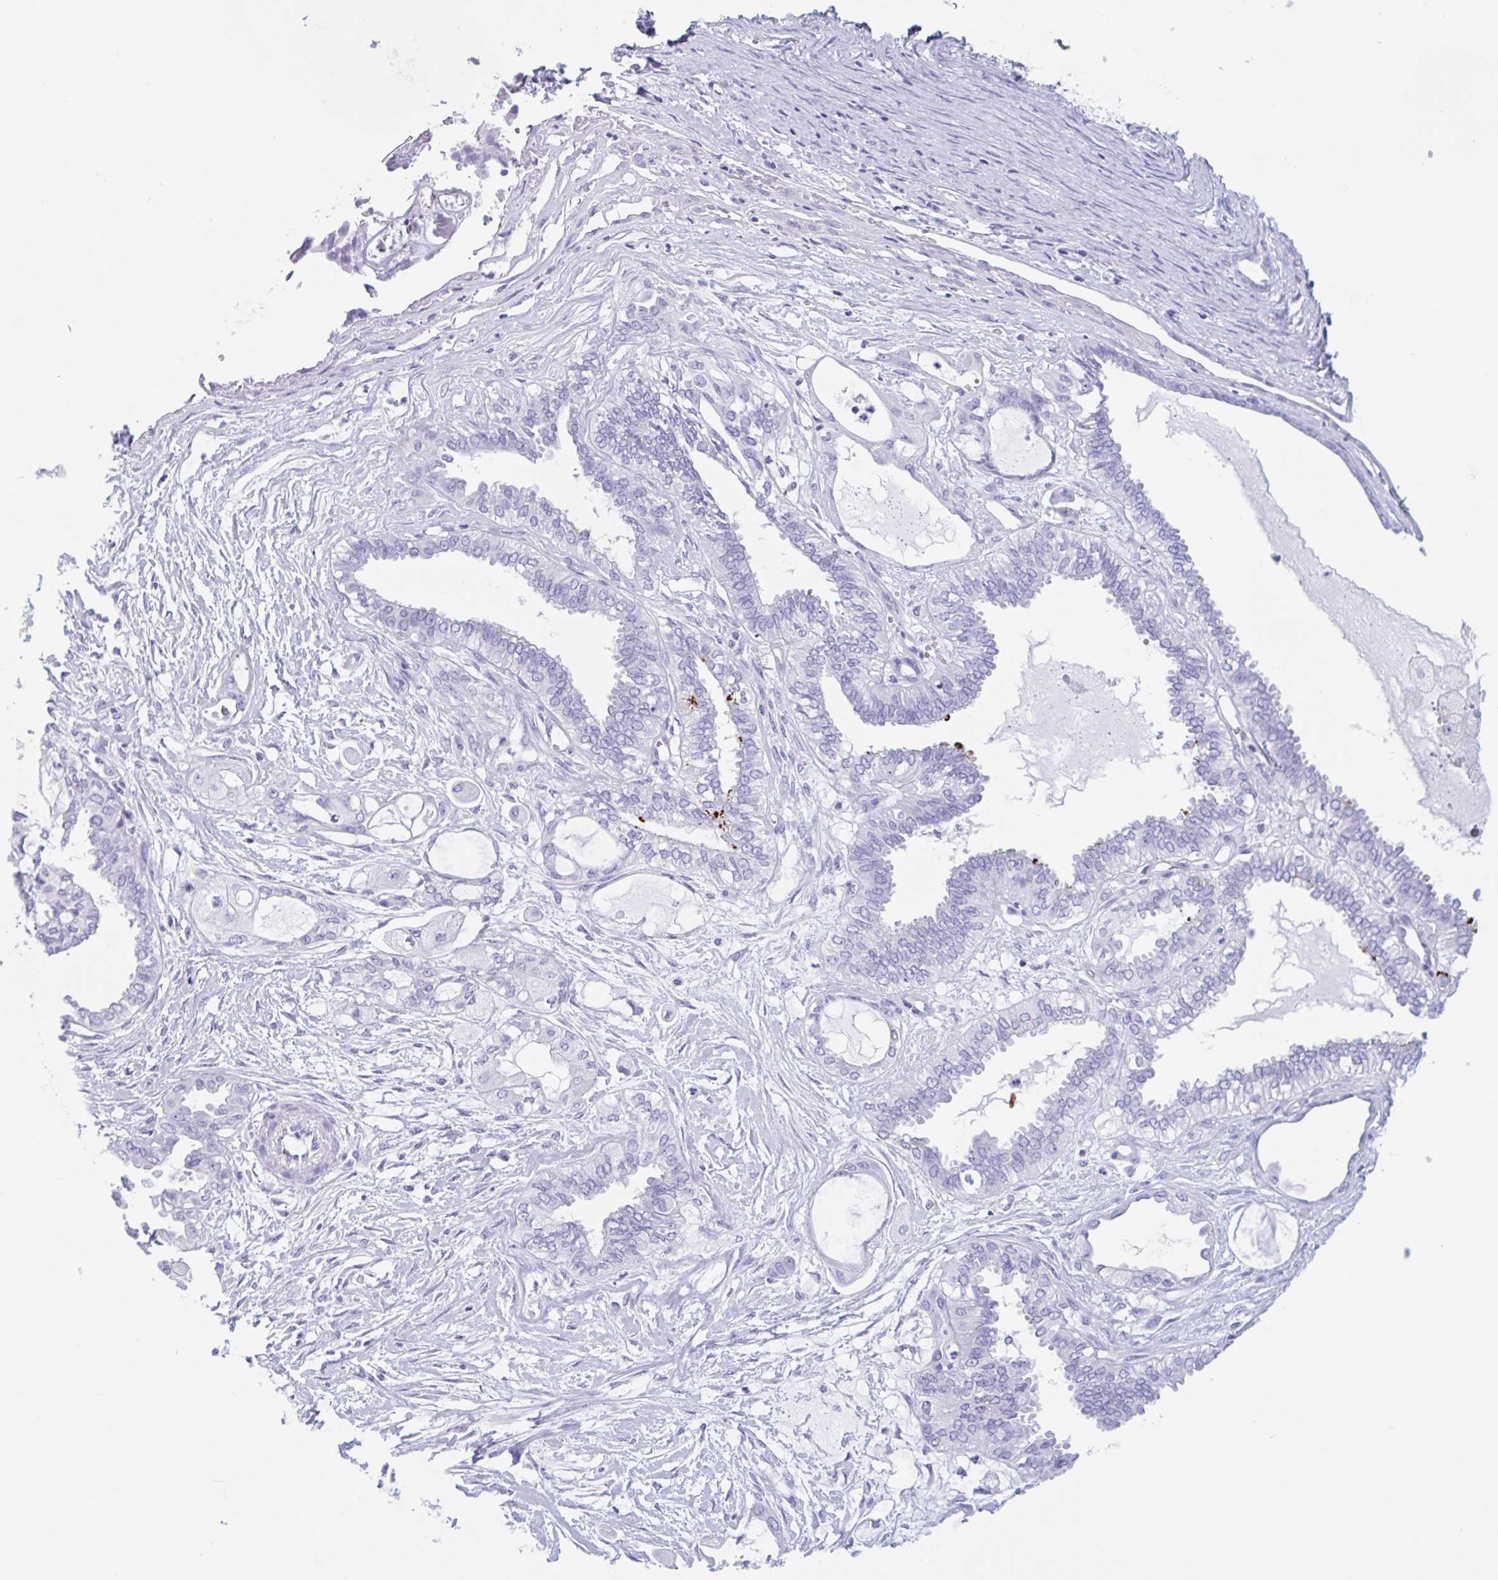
{"staining": {"intensity": "negative", "quantity": "none", "location": "none"}, "tissue": "ovarian cancer", "cell_type": "Tumor cells", "image_type": "cancer", "snomed": [{"axis": "morphology", "description": "Carcinoma, NOS"}, {"axis": "morphology", "description": "Carcinoma, endometroid"}, {"axis": "topography", "description": "Ovary"}], "caption": "High power microscopy photomicrograph of an IHC micrograph of ovarian cancer, revealing no significant positivity in tumor cells.", "gene": "CPTP", "patient": {"sex": "female", "age": 50}}